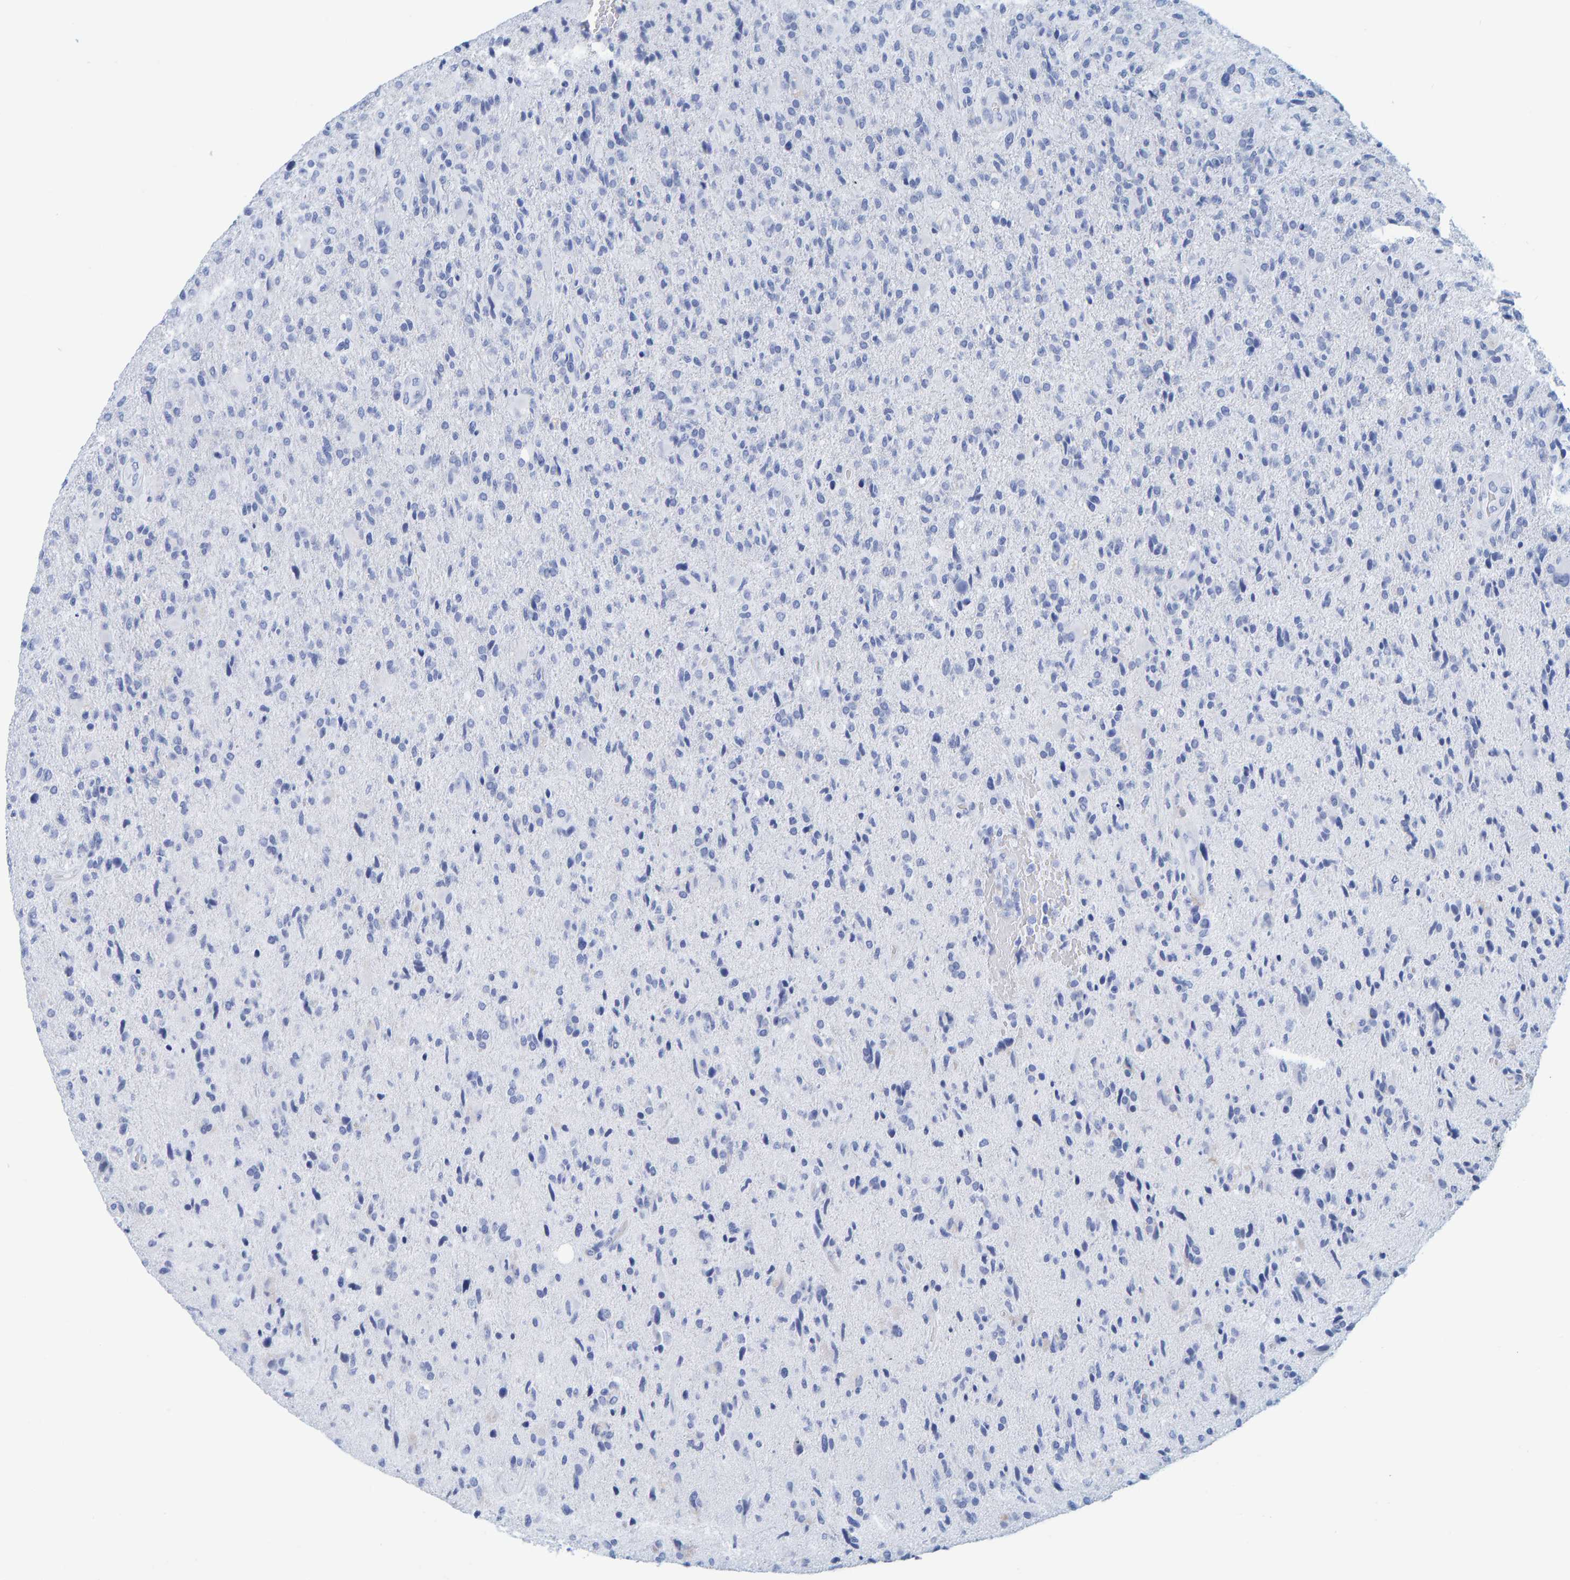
{"staining": {"intensity": "negative", "quantity": "none", "location": "none"}, "tissue": "glioma", "cell_type": "Tumor cells", "image_type": "cancer", "snomed": [{"axis": "morphology", "description": "Glioma, malignant, High grade"}, {"axis": "topography", "description": "Brain"}], "caption": "Glioma was stained to show a protein in brown. There is no significant expression in tumor cells. Brightfield microscopy of IHC stained with DAB (3,3'-diaminobenzidine) (brown) and hematoxylin (blue), captured at high magnification.", "gene": "SFTPC", "patient": {"sex": "male", "age": 72}}